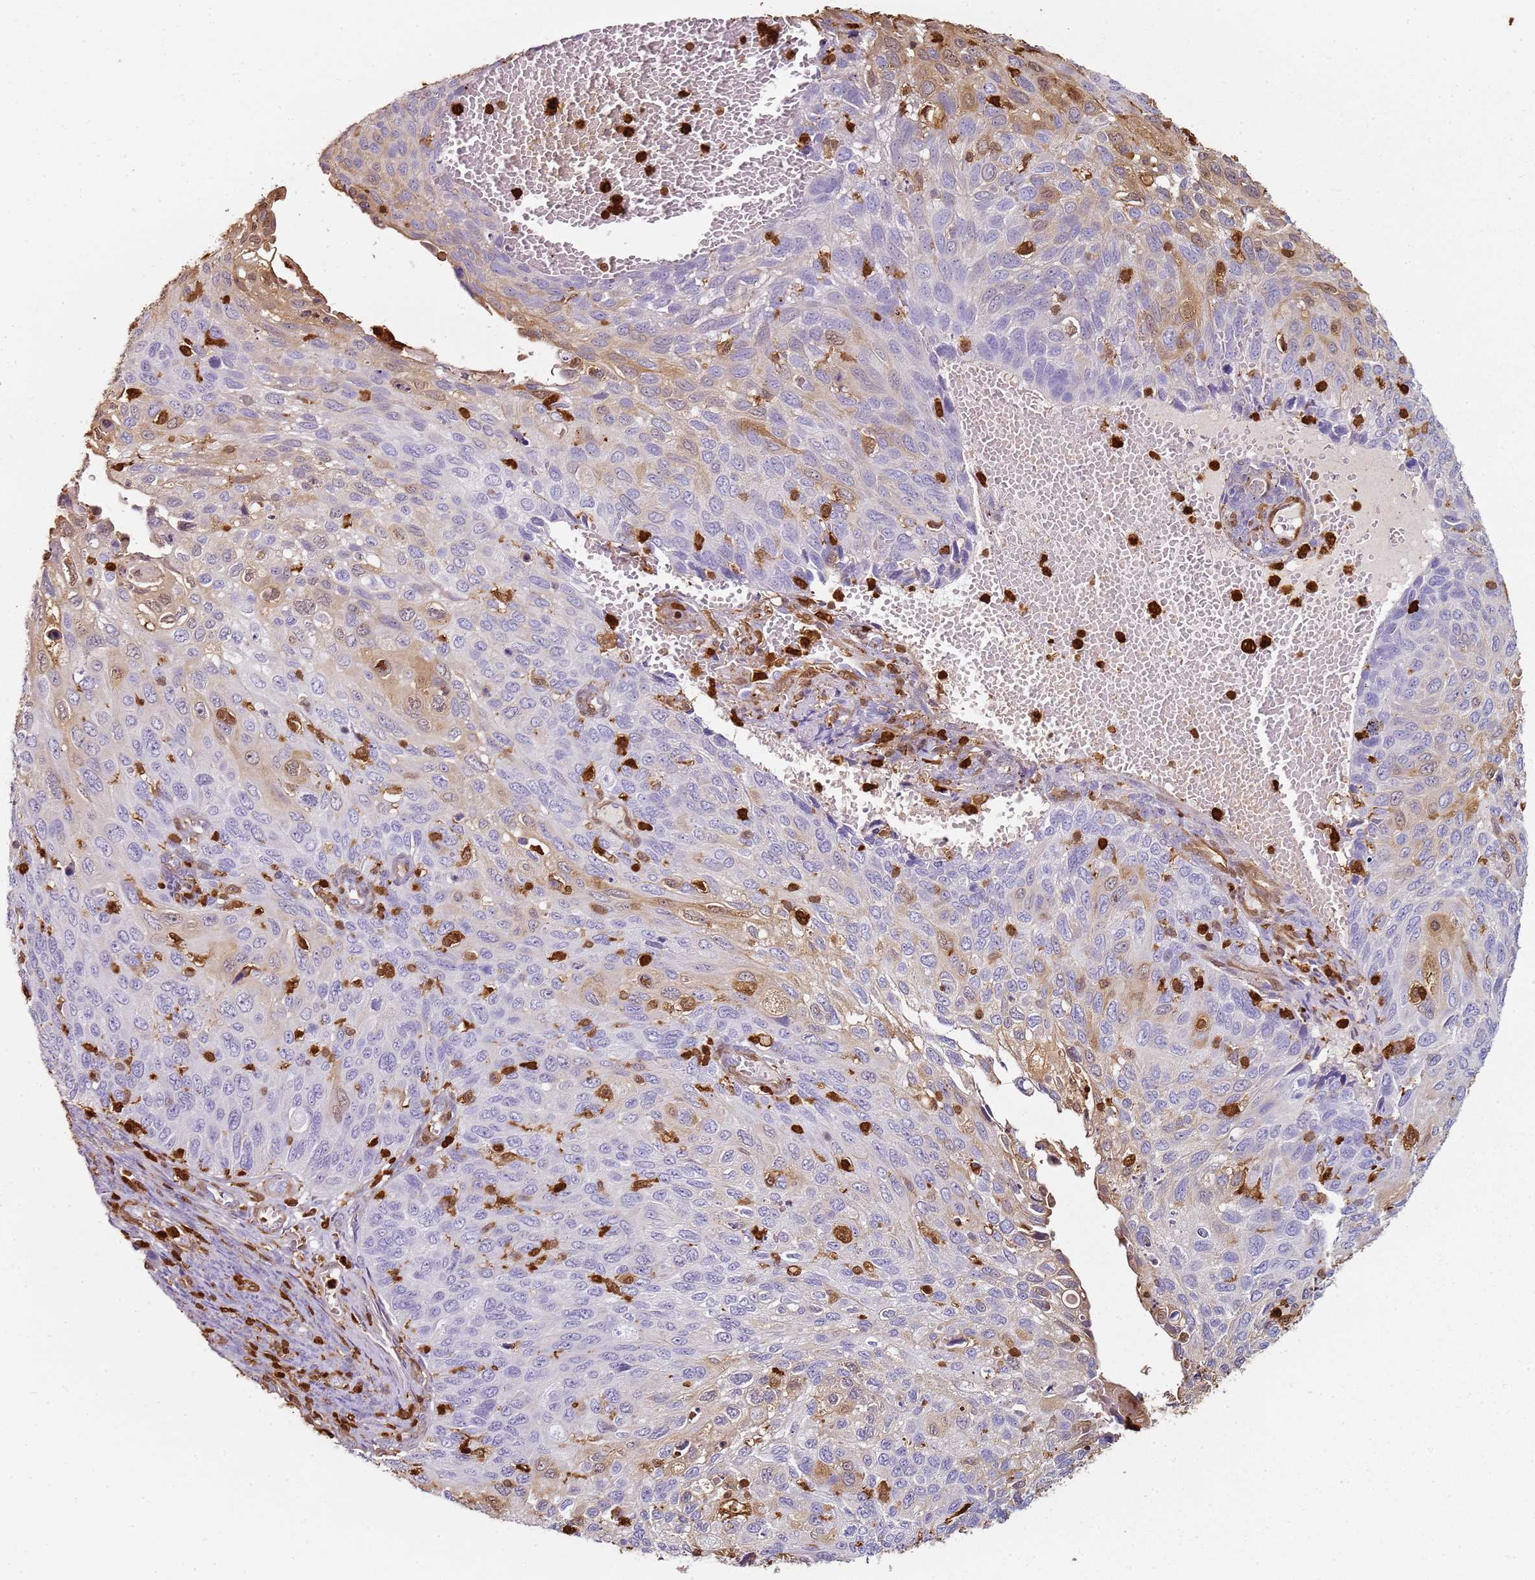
{"staining": {"intensity": "negative", "quantity": "none", "location": "none"}, "tissue": "cervical cancer", "cell_type": "Tumor cells", "image_type": "cancer", "snomed": [{"axis": "morphology", "description": "Squamous cell carcinoma, NOS"}, {"axis": "topography", "description": "Cervix"}], "caption": "DAB (3,3'-diaminobenzidine) immunohistochemical staining of cervical cancer (squamous cell carcinoma) reveals no significant expression in tumor cells.", "gene": "S100A4", "patient": {"sex": "female", "age": 70}}